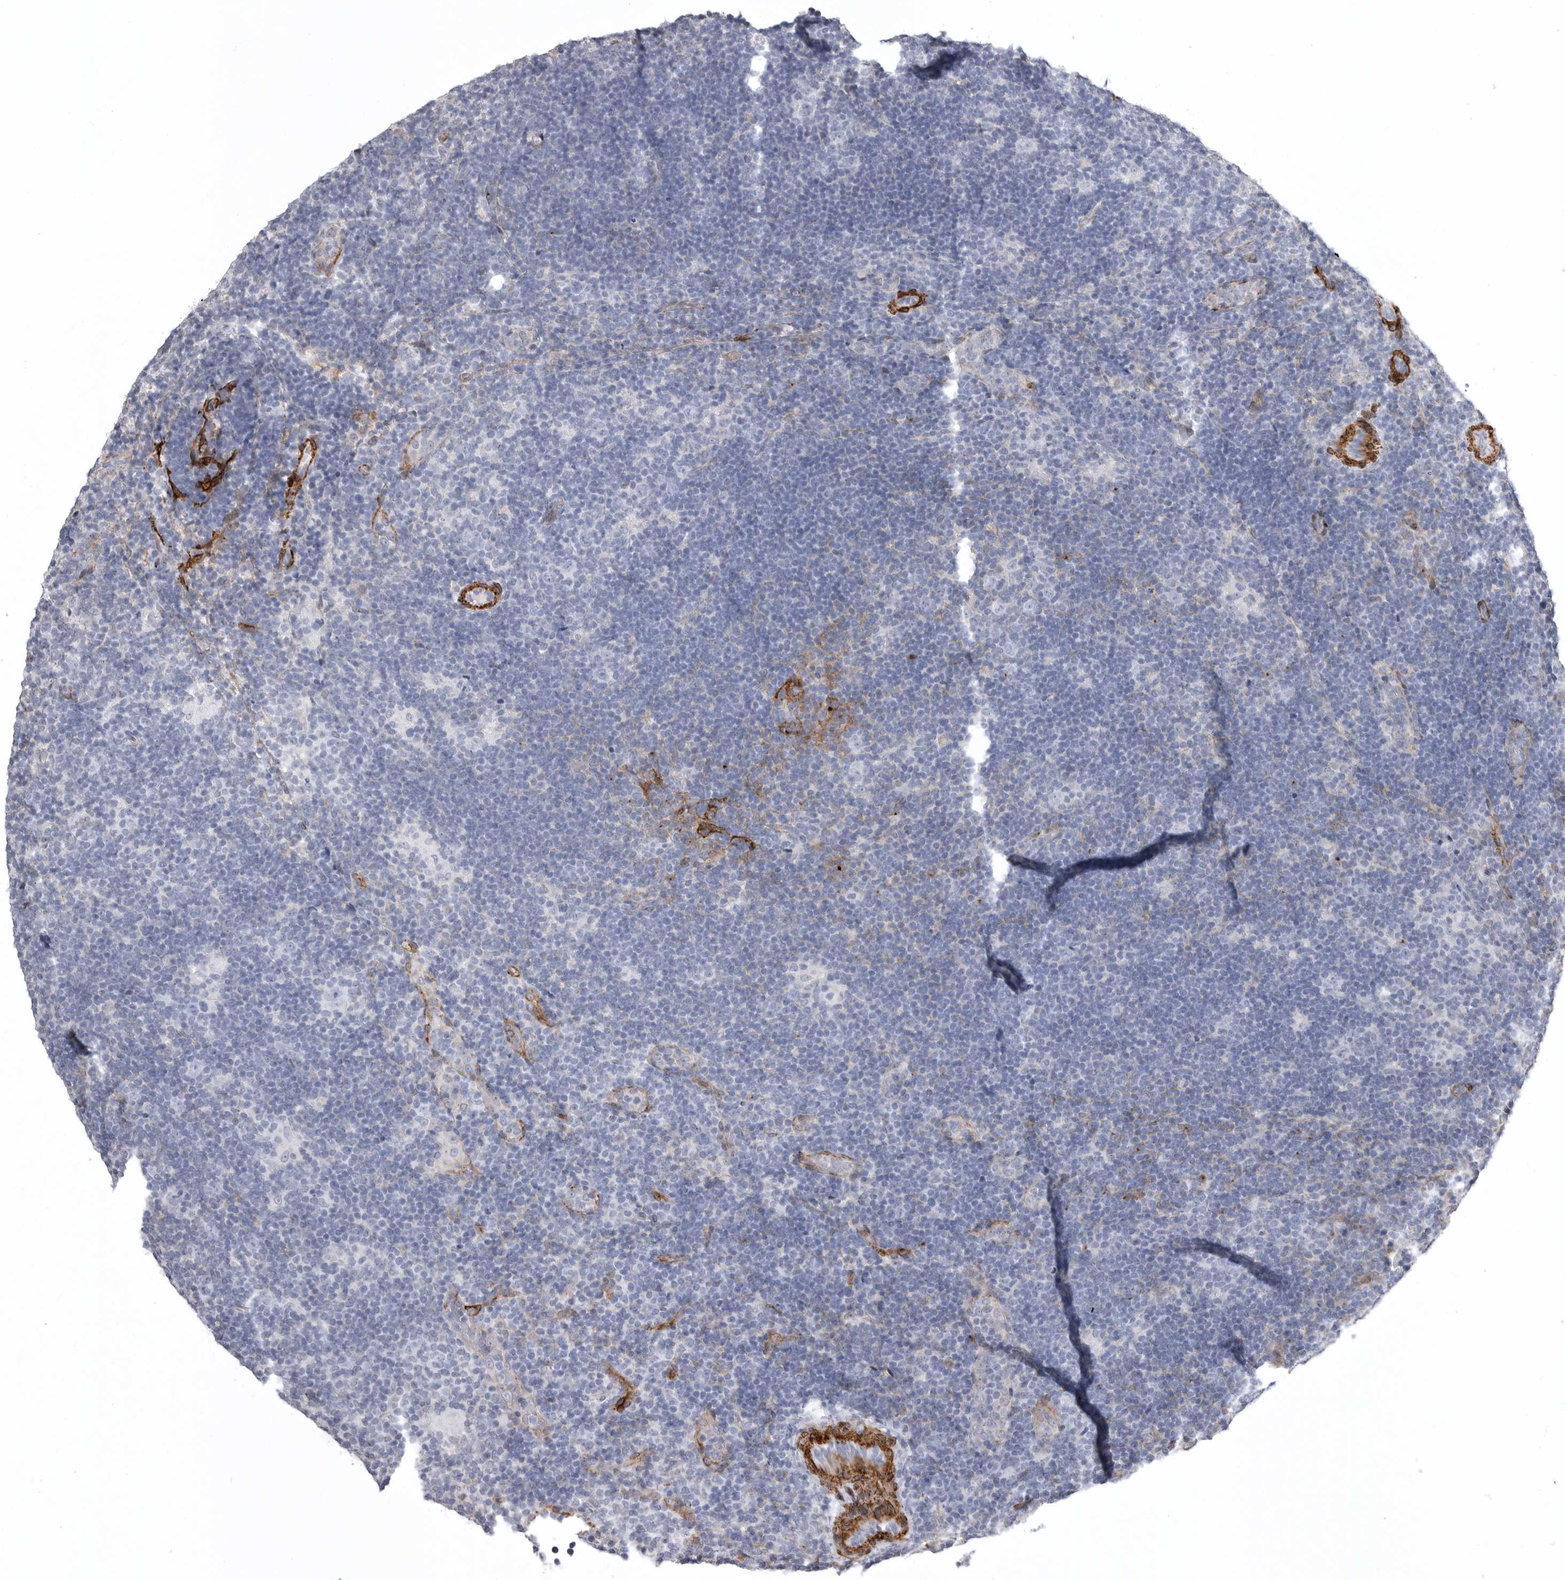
{"staining": {"intensity": "negative", "quantity": "none", "location": "none"}, "tissue": "lymphoma", "cell_type": "Tumor cells", "image_type": "cancer", "snomed": [{"axis": "morphology", "description": "Hodgkin's disease, NOS"}, {"axis": "topography", "description": "Lymph node"}], "caption": "Protein analysis of Hodgkin's disease shows no significant positivity in tumor cells. (DAB IHC, high magnification).", "gene": "AOC3", "patient": {"sex": "female", "age": 57}}